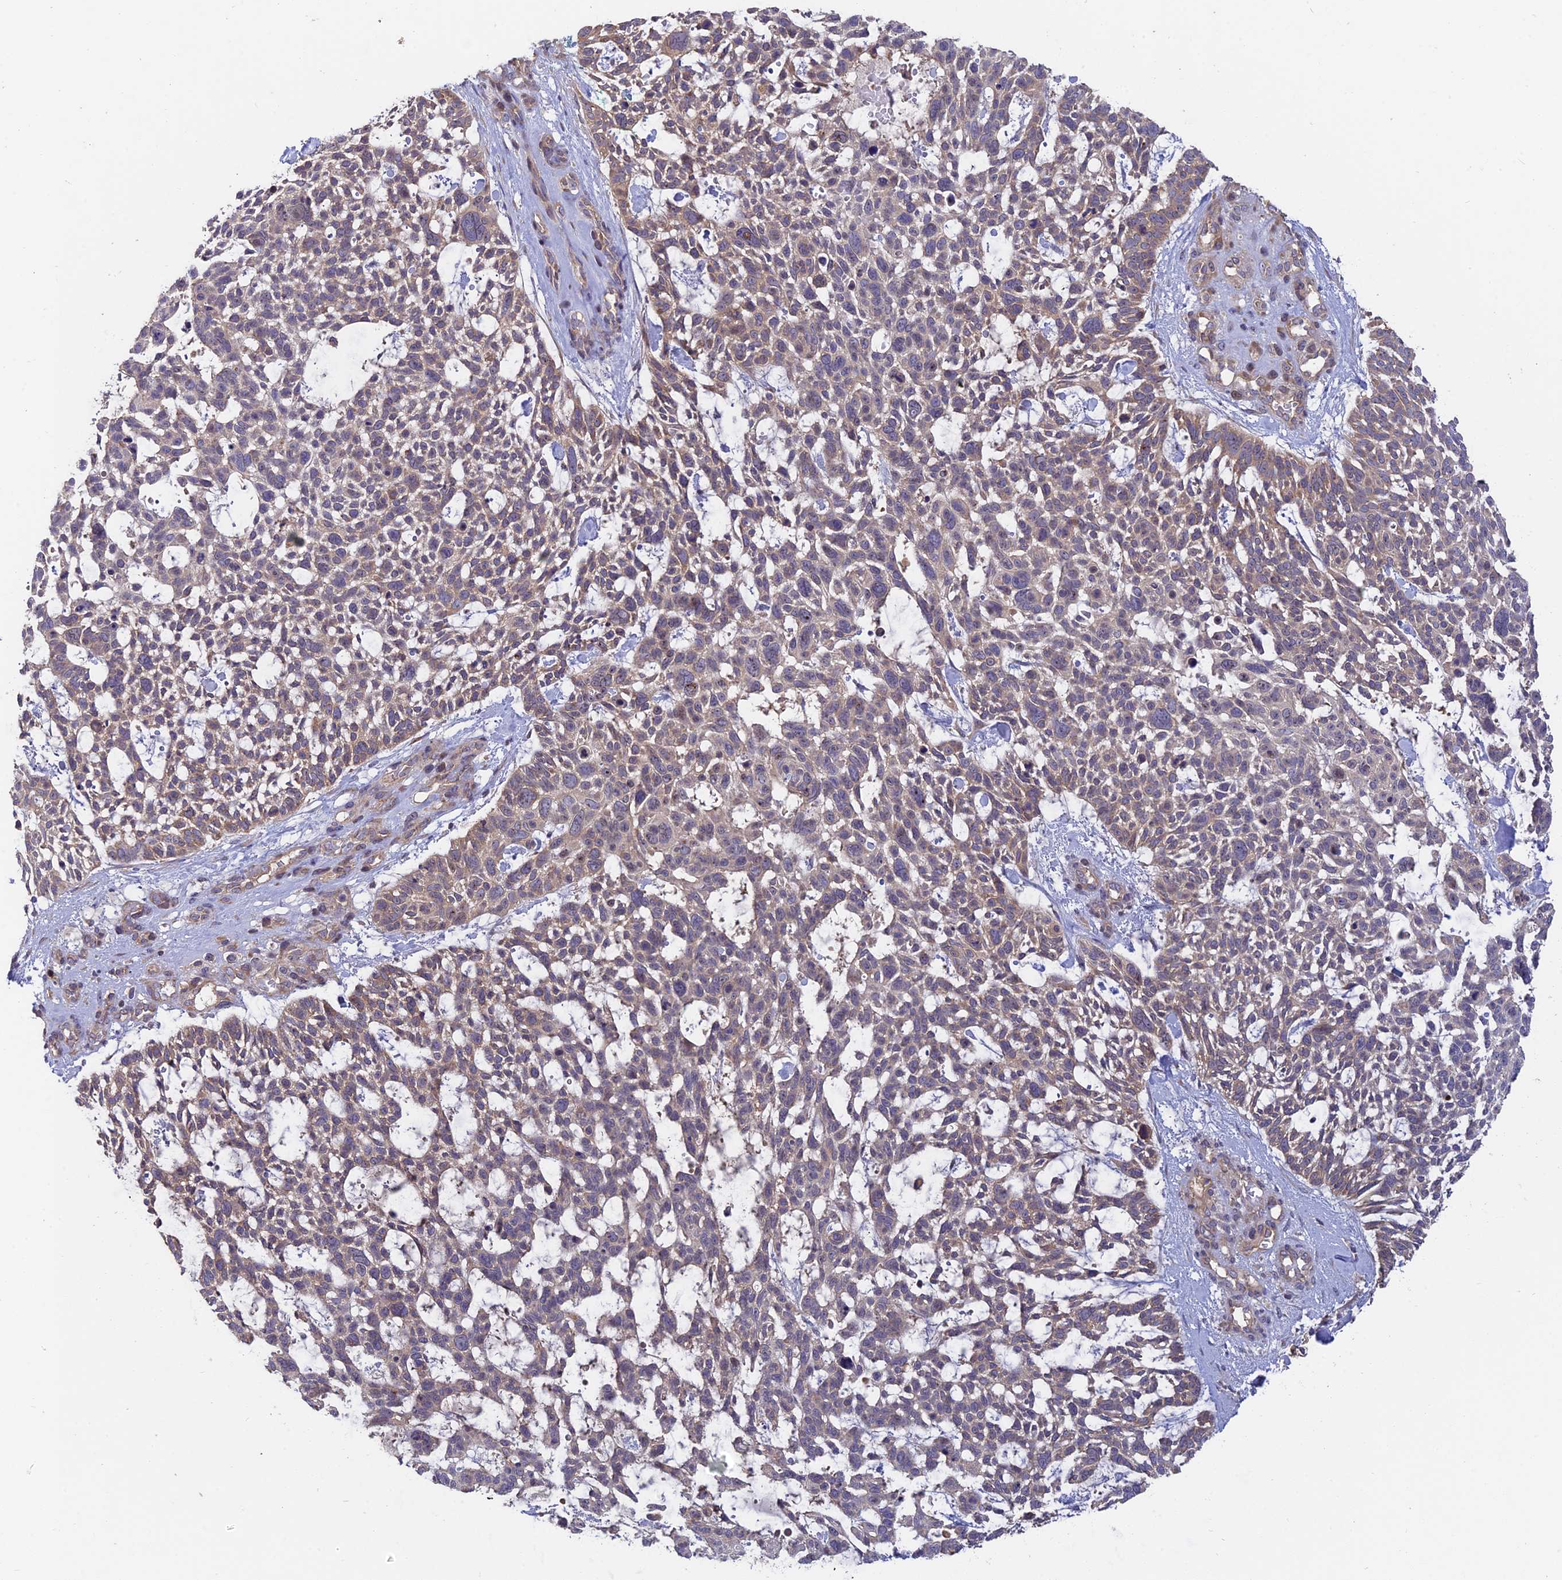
{"staining": {"intensity": "weak", "quantity": "25%-75%", "location": "cytoplasmic/membranous"}, "tissue": "skin cancer", "cell_type": "Tumor cells", "image_type": "cancer", "snomed": [{"axis": "morphology", "description": "Basal cell carcinoma"}, {"axis": "topography", "description": "Skin"}], "caption": "Immunohistochemical staining of skin cancer demonstrates low levels of weak cytoplasmic/membranous protein expression in about 25%-75% of tumor cells.", "gene": "TENT4B", "patient": {"sex": "male", "age": 88}}